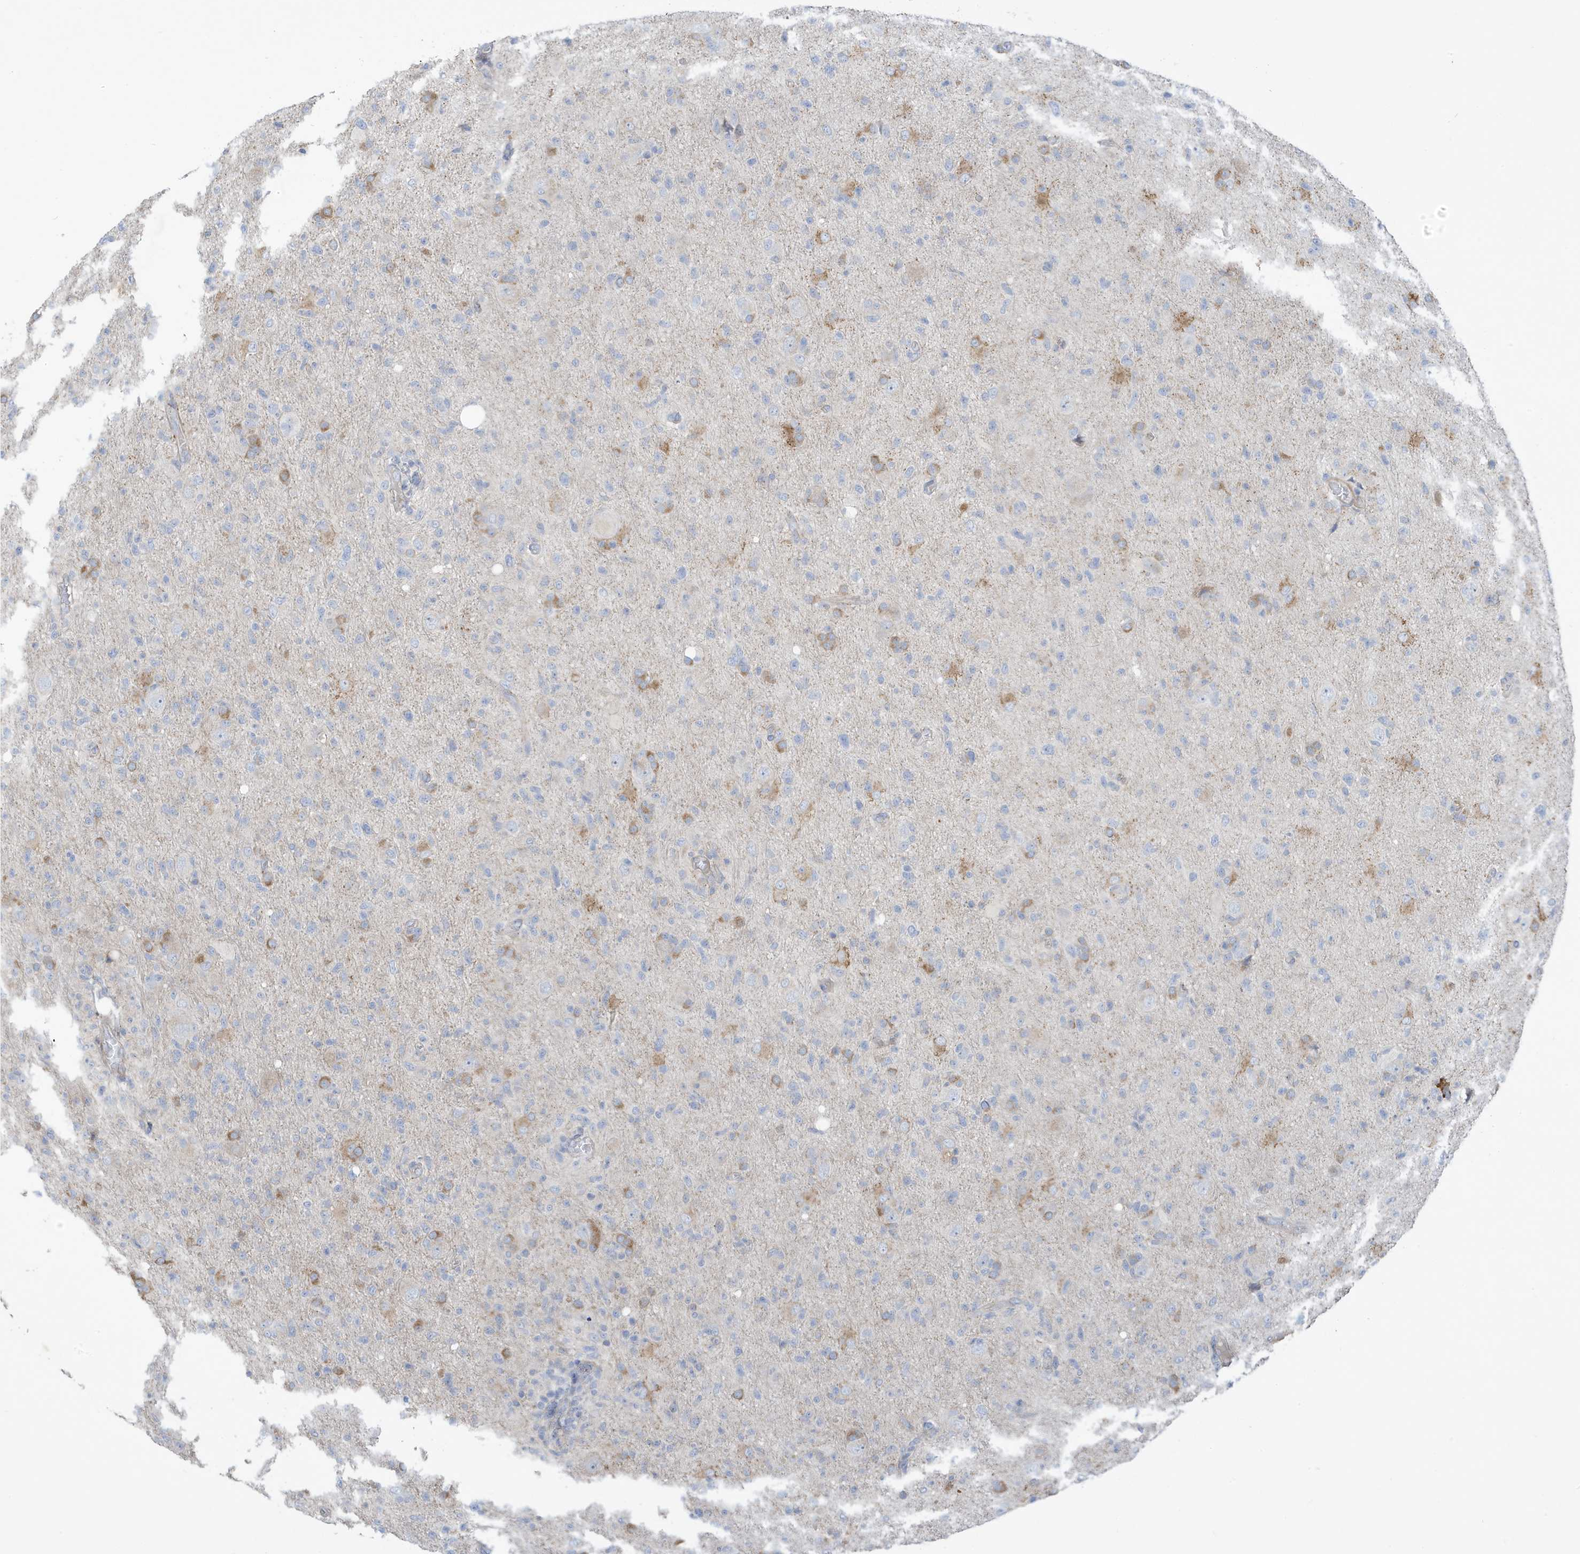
{"staining": {"intensity": "moderate", "quantity": "<25%", "location": "cytoplasmic/membranous"}, "tissue": "glioma", "cell_type": "Tumor cells", "image_type": "cancer", "snomed": [{"axis": "morphology", "description": "Glioma, malignant, High grade"}, {"axis": "topography", "description": "Brain"}], "caption": "High-magnification brightfield microscopy of glioma stained with DAB (brown) and counterstained with hematoxylin (blue). tumor cells exhibit moderate cytoplasmic/membranous staining is appreciated in about<25% of cells. Immunohistochemistry (ihc) stains the protein in brown and the nuclei are stained blue.", "gene": "ATP13A5", "patient": {"sex": "female", "age": 57}}